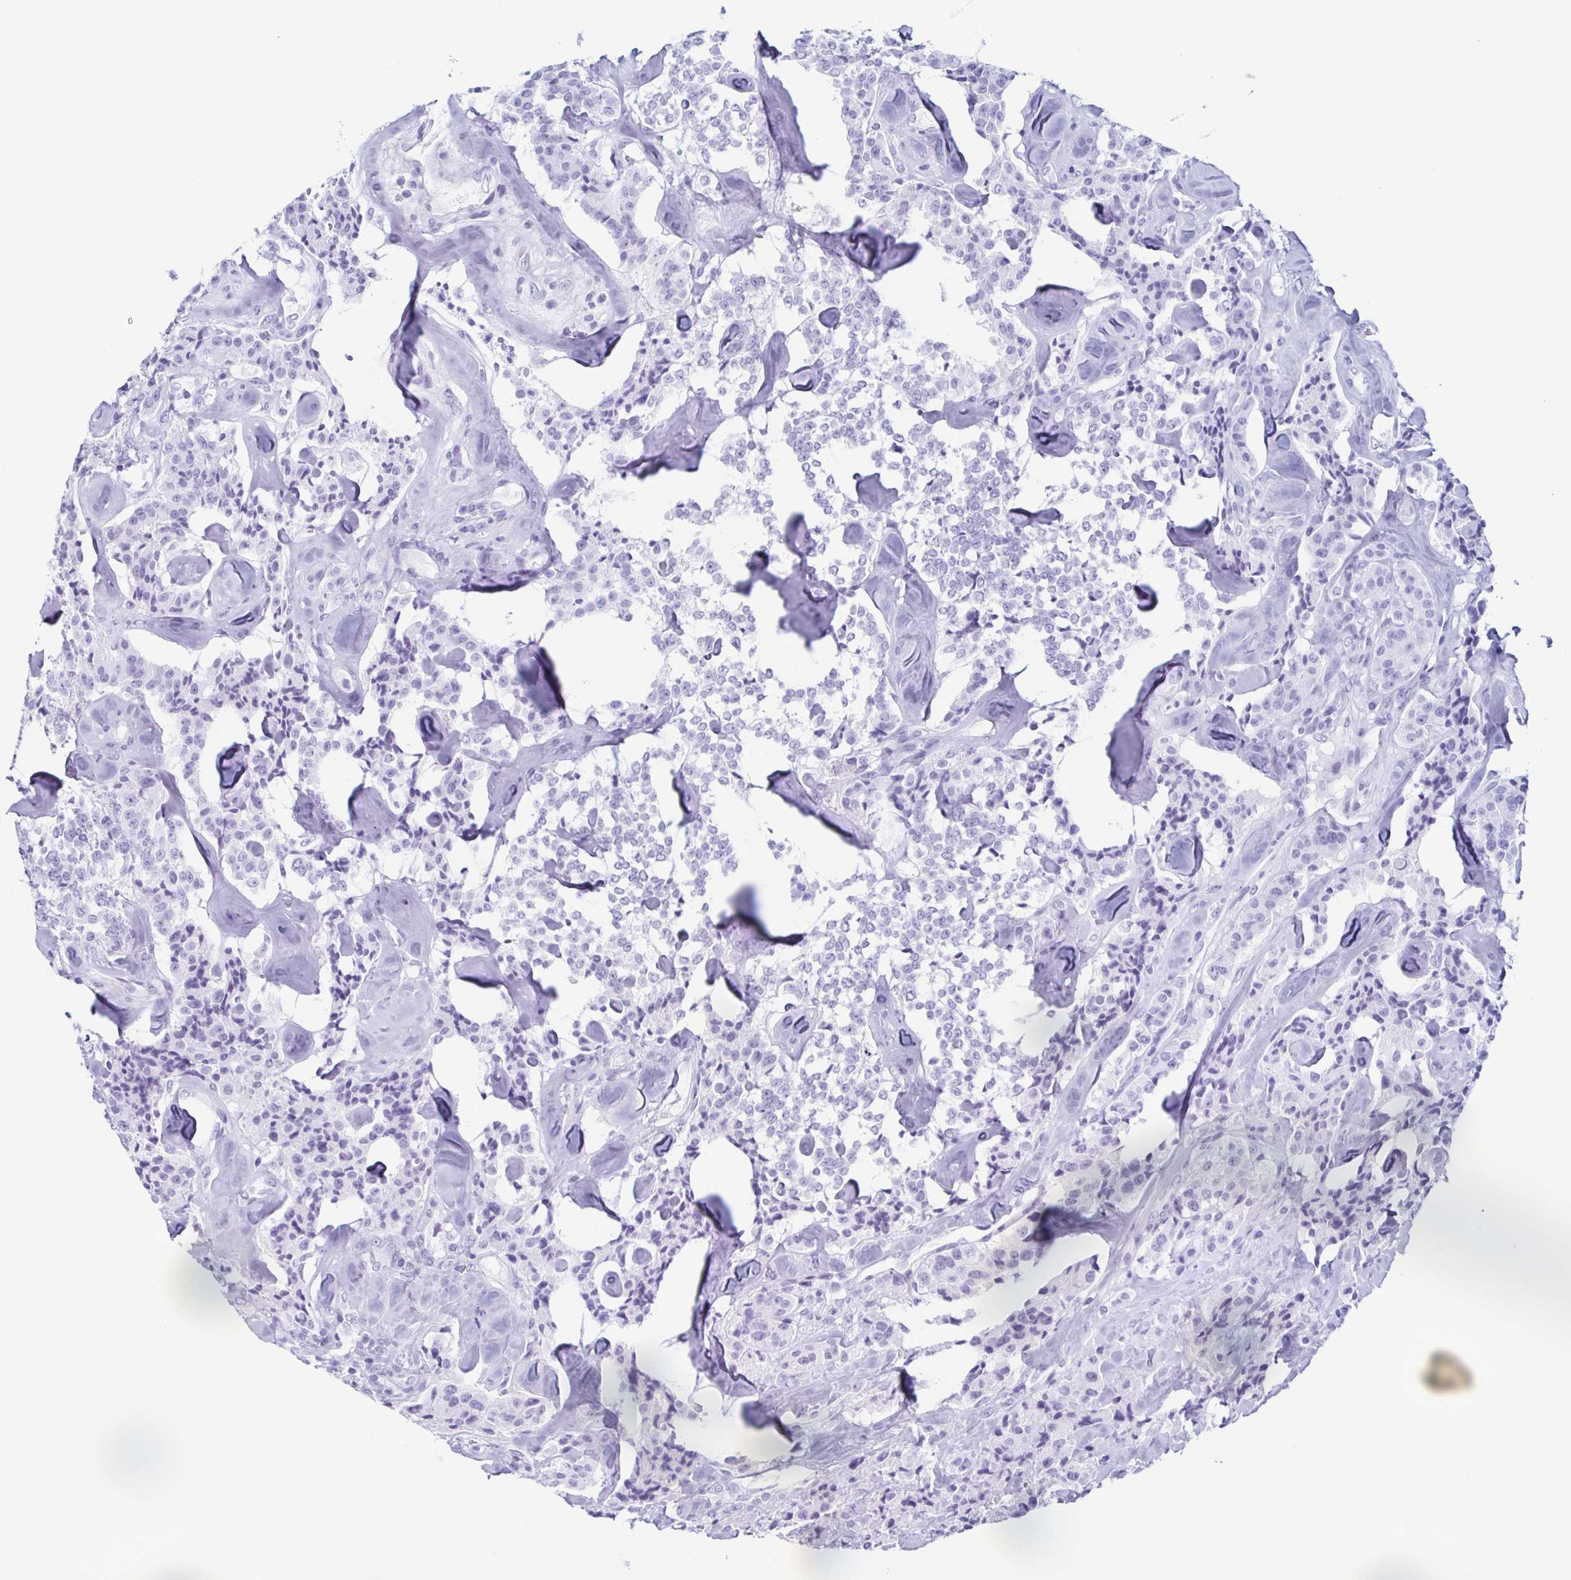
{"staining": {"intensity": "negative", "quantity": "none", "location": "none"}, "tissue": "carcinoid", "cell_type": "Tumor cells", "image_type": "cancer", "snomed": [{"axis": "morphology", "description": "Carcinoid, malignant, NOS"}, {"axis": "topography", "description": "Pancreas"}], "caption": "The IHC photomicrograph has no significant expression in tumor cells of carcinoid (malignant) tissue.", "gene": "ENKUR", "patient": {"sex": "male", "age": 41}}